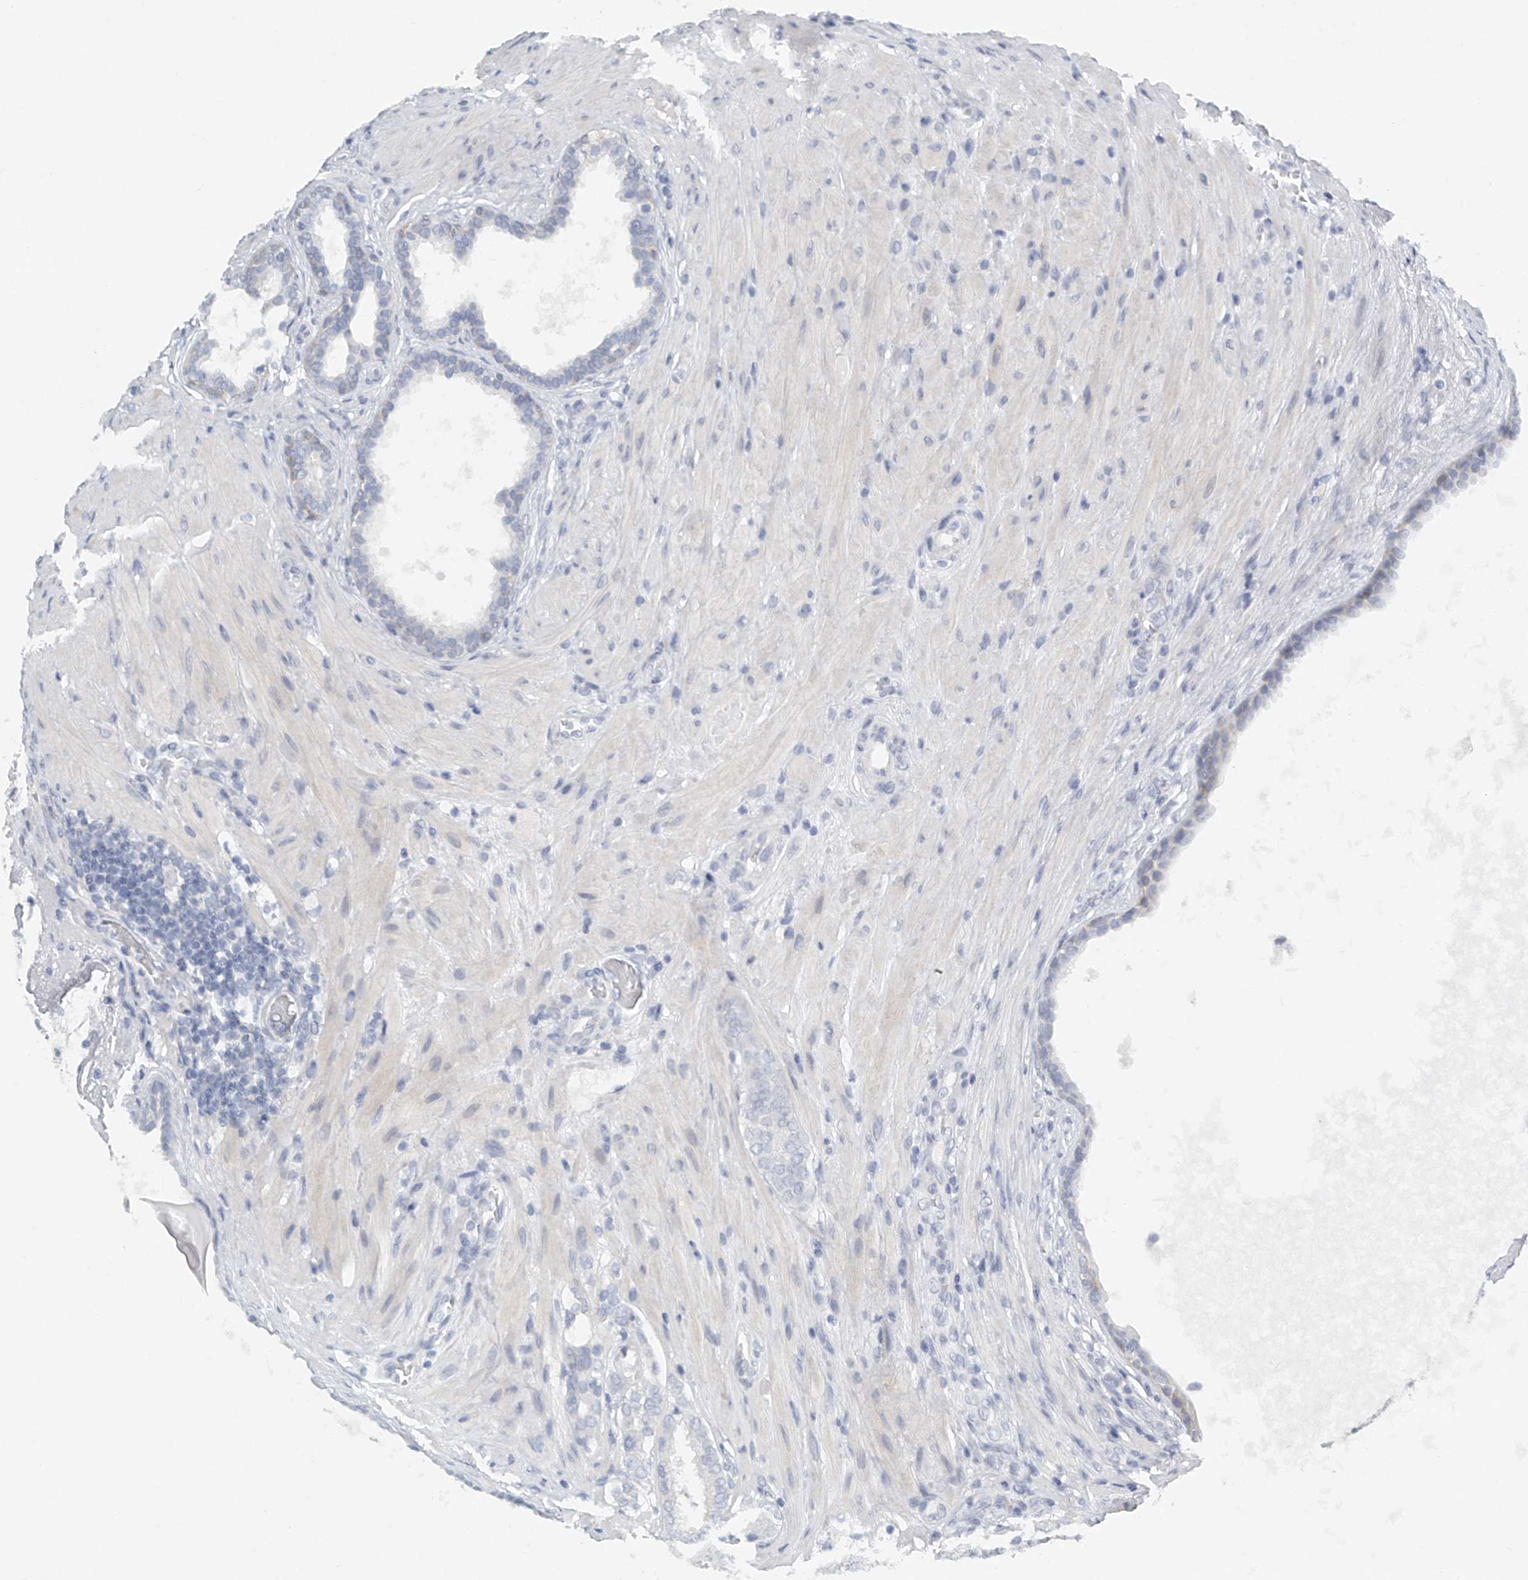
{"staining": {"intensity": "negative", "quantity": "none", "location": "none"}, "tissue": "prostate cancer", "cell_type": "Tumor cells", "image_type": "cancer", "snomed": [{"axis": "morphology", "description": "Adenocarcinoma, Low grade"}, {"axis": "topography", "description": "Prostate"}], "caption": "The histopathology image demonstrates no significant staining in tumor cells of prostate cancer (adenocarcinoma (low-grade)).", "gene": "FAT2", "patient": {"sex": "male", "age": 69}}